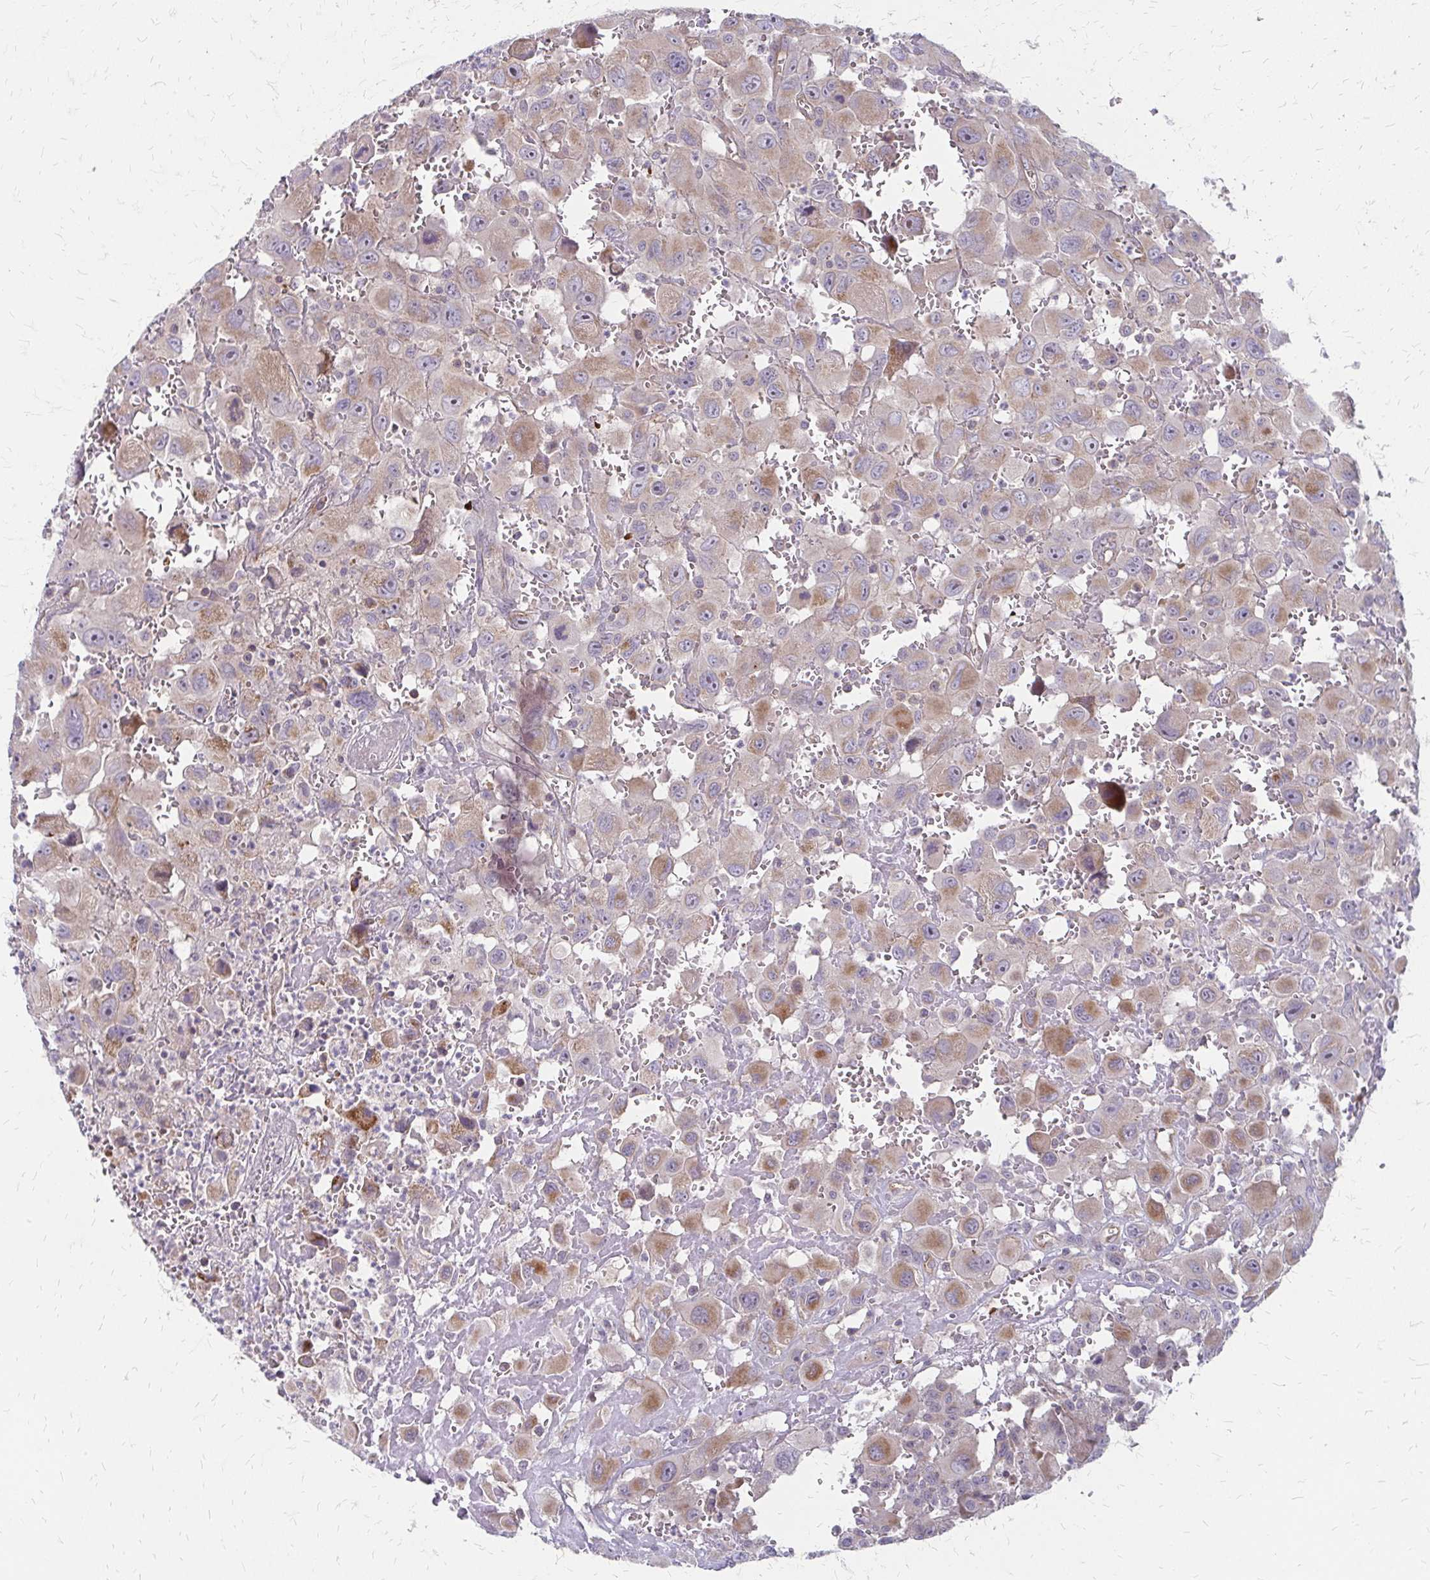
{"staining": {"intensity": "weak", "quantity": "25%-75%", "location": "cytoplasmic/membranous"}, "tissue": "head and neck cancer", "cell_type": "Tumor cells", "image_type": "cancer", "snomed": [{"axis": "morphology", "description": "Squamous cell carcinoma, NOS"}, {"axis": "morphology", "description": "Squamous cell carcinoma, metastatic, NOS"}, {"axis": "topography", "description": "Oral tissue"}, {"axis": "topography", "description": "Head-Neck"}], "caption": "Human head and neck cancer stained for a protein (brown) shows weak cytoplasmic/membranous positive expression in approximately 25%-75% of tumor cells.", "gene": "ZNF383", "patient": {"sex": "female", "age": 85}}